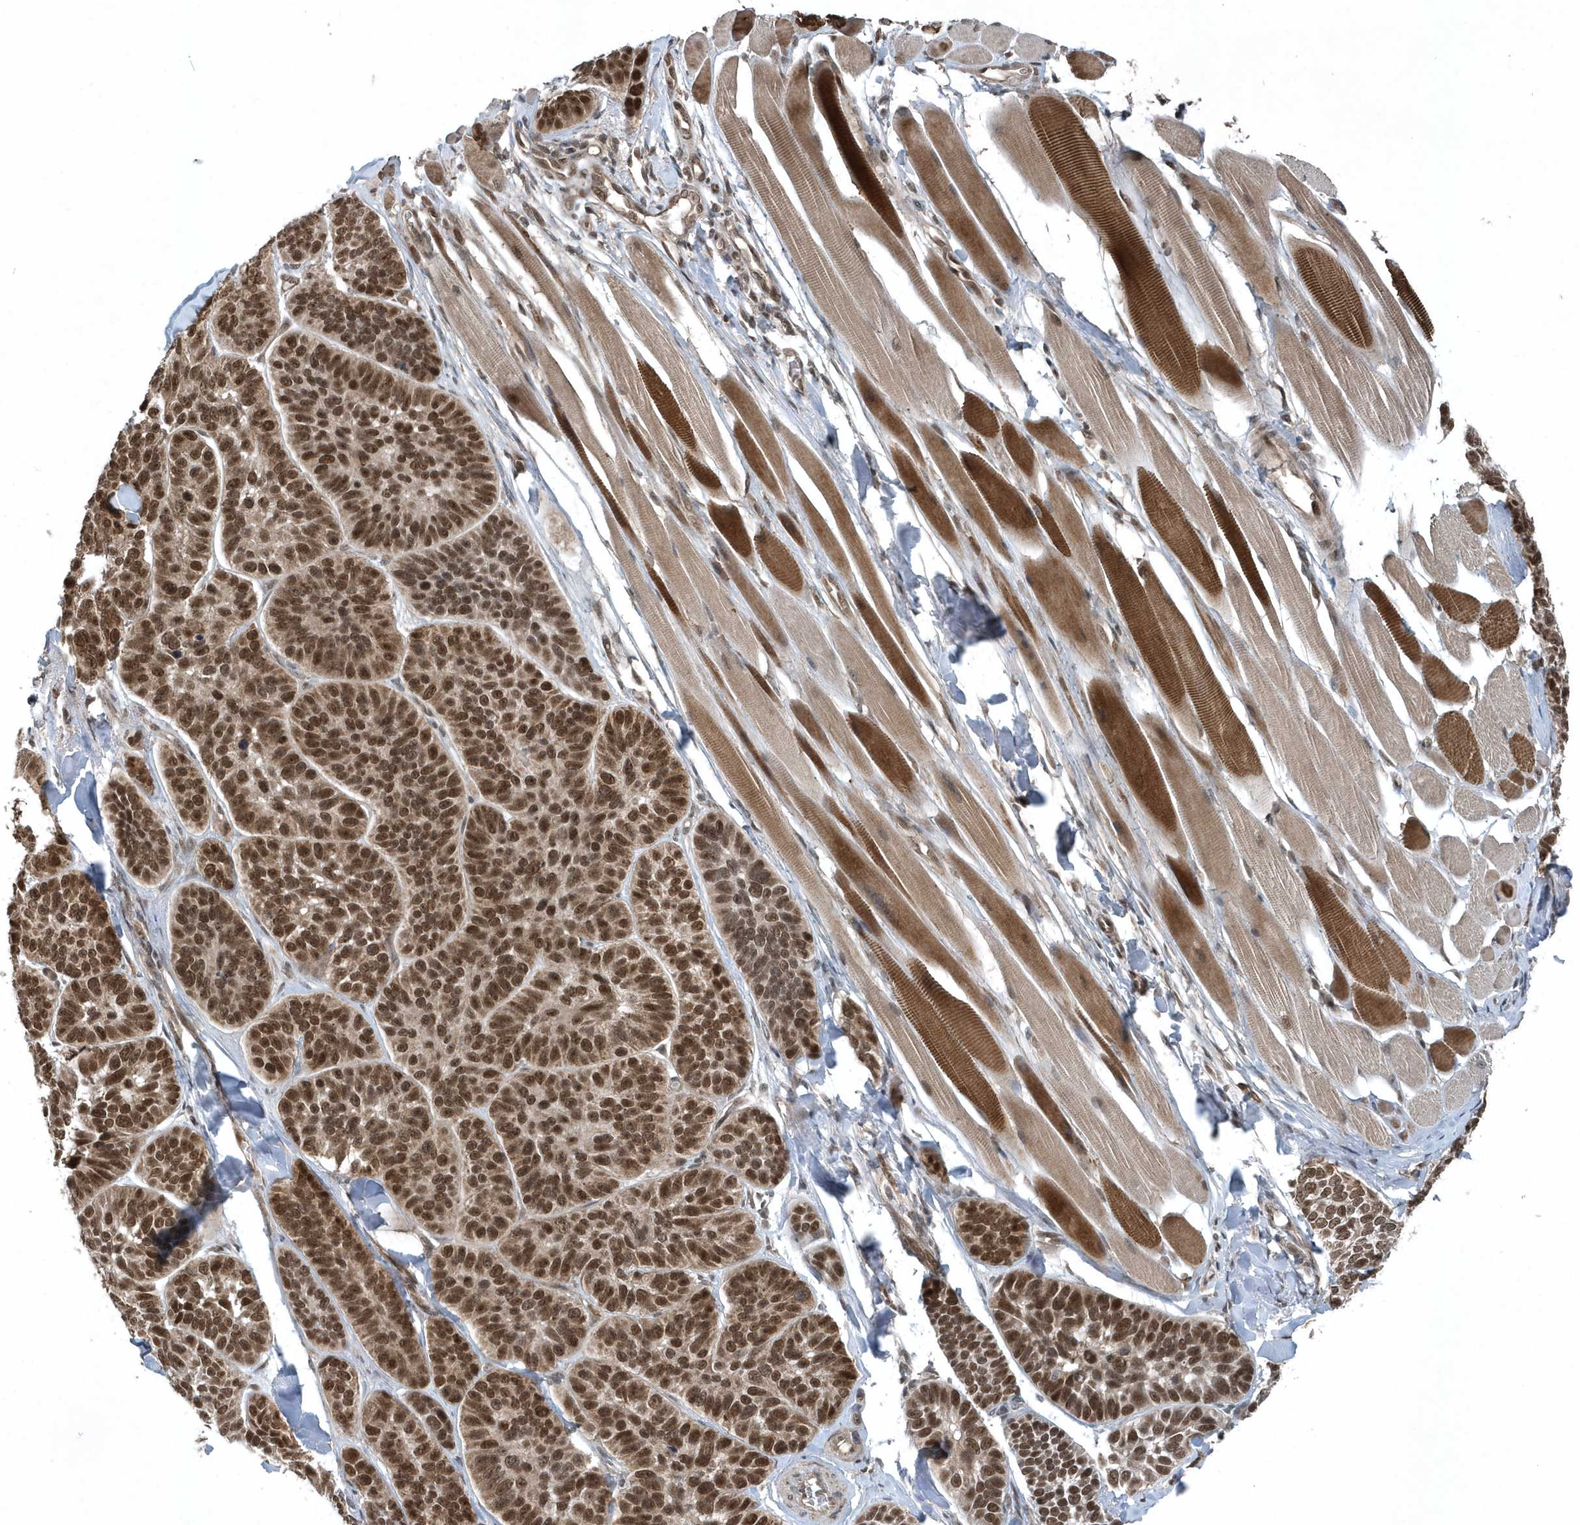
{"staining": {"intensity": "strong", "quantity": ">75%", "location": "nuclear"}, "tissue": "skin cancer", "cell_type": "Tumor cells", "image_type": "cancer", "snomed": [{"axis": "morphology", "description": "Basal cell carcinoma"}, {"axis": "topography", "description": "Skin"}], "caption": "This histopathology image displays IHC staining of human skin basal cell carcinoma, with high strong nuclear positivity in about >75% of tumor cells.", "gene": "QTRT2", "patient": {"sex": "male", "age": 62}}